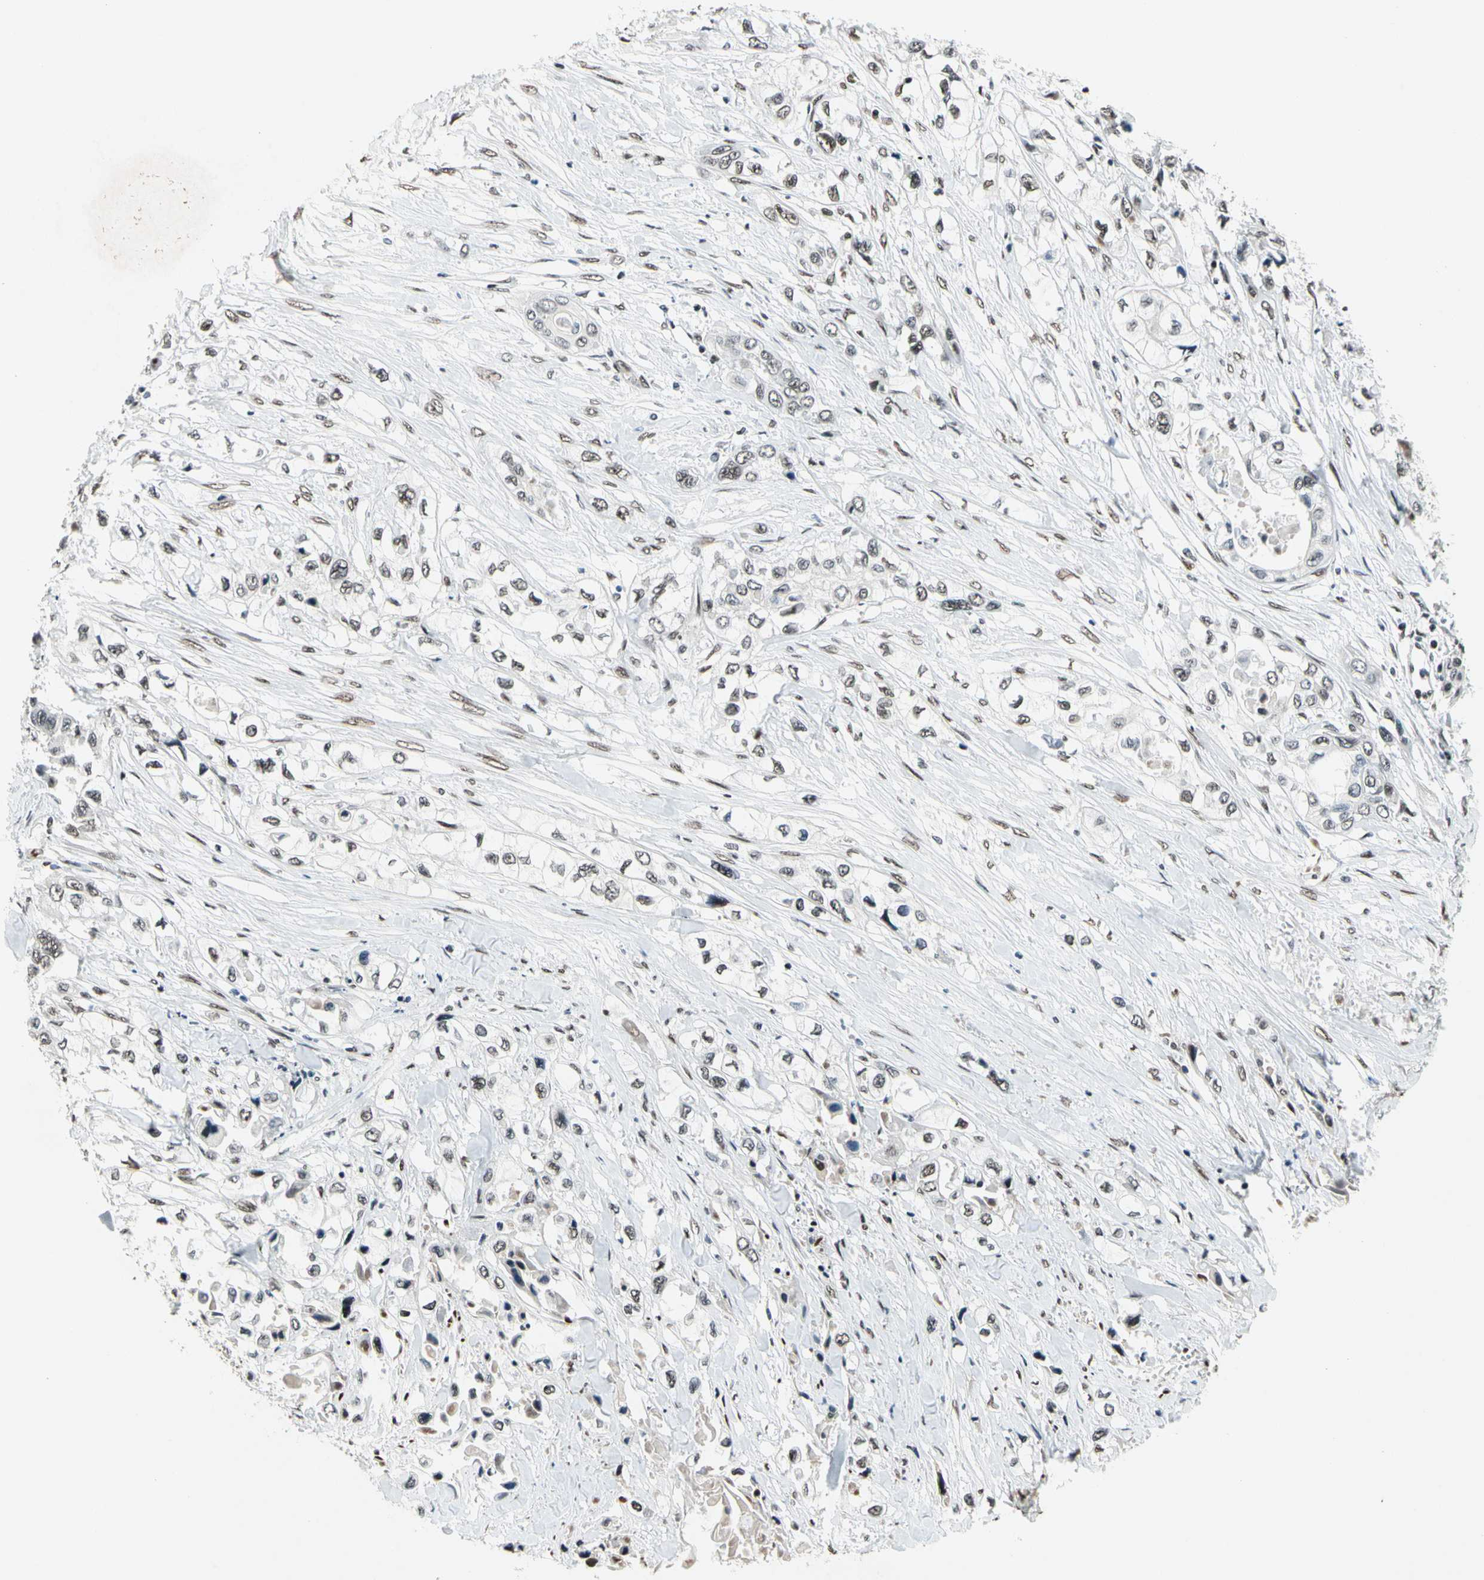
{"staining": {"intensity": "weak", "quantity": "25%-75%", "location": "nuclear"}, "tissue": "pancreatic cancer", "cell_type": "Tumor cells", "image_type": "cancer", "snomed": [{"axis": "morphology", "description": "Adenocarcinoma, NOS"}, {"axis": "topography", "description": "Pancreas"}], "caption": "Adenocarcinoma (pancreatic) stained with a brown dye reveals weak nuclear positive staining in about 25%-75% of tumor cells.", "gene": "RECQL", "patient": {"sex": "female", "age": 70}}